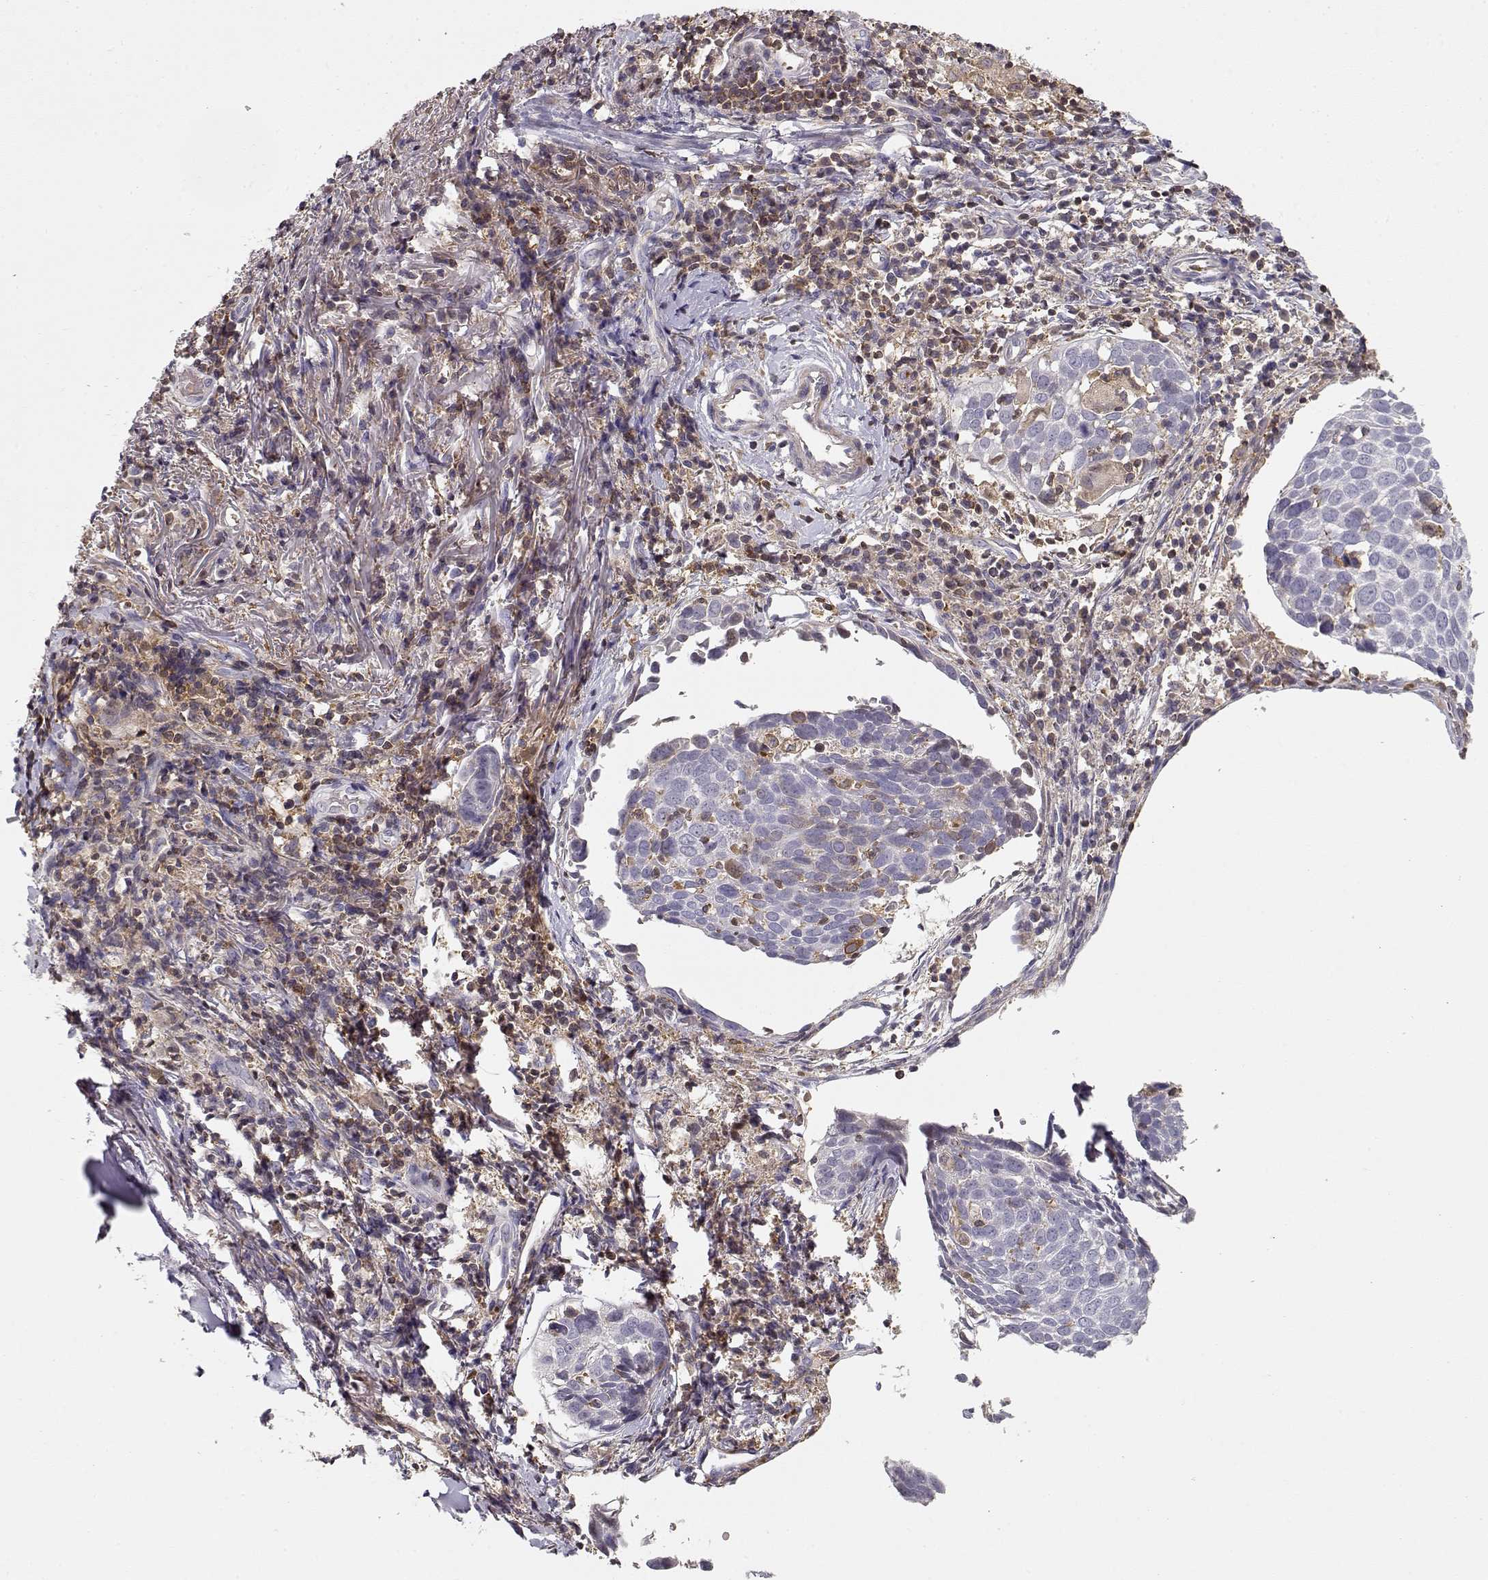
{"staining": {"intensity": "negative", "quantity": "none", "location": "none"}, "tissue": "lung cancer", "cell_type": "Tumor cells", "image_type": "cancer", "snomed": [{"axis": "morphology", "description": "Squamous cell carcinoma, NOS"}, {"axis": "topography", "description": "Lung"}], "caption": "Immunohistochemistry (IHC) of lung squamous cell carcinoma reveals no staining in tumor cells. Nuclei are stained in blue.", "gene": "VAV1", "patient": {"sex": "male", "age": 57}}